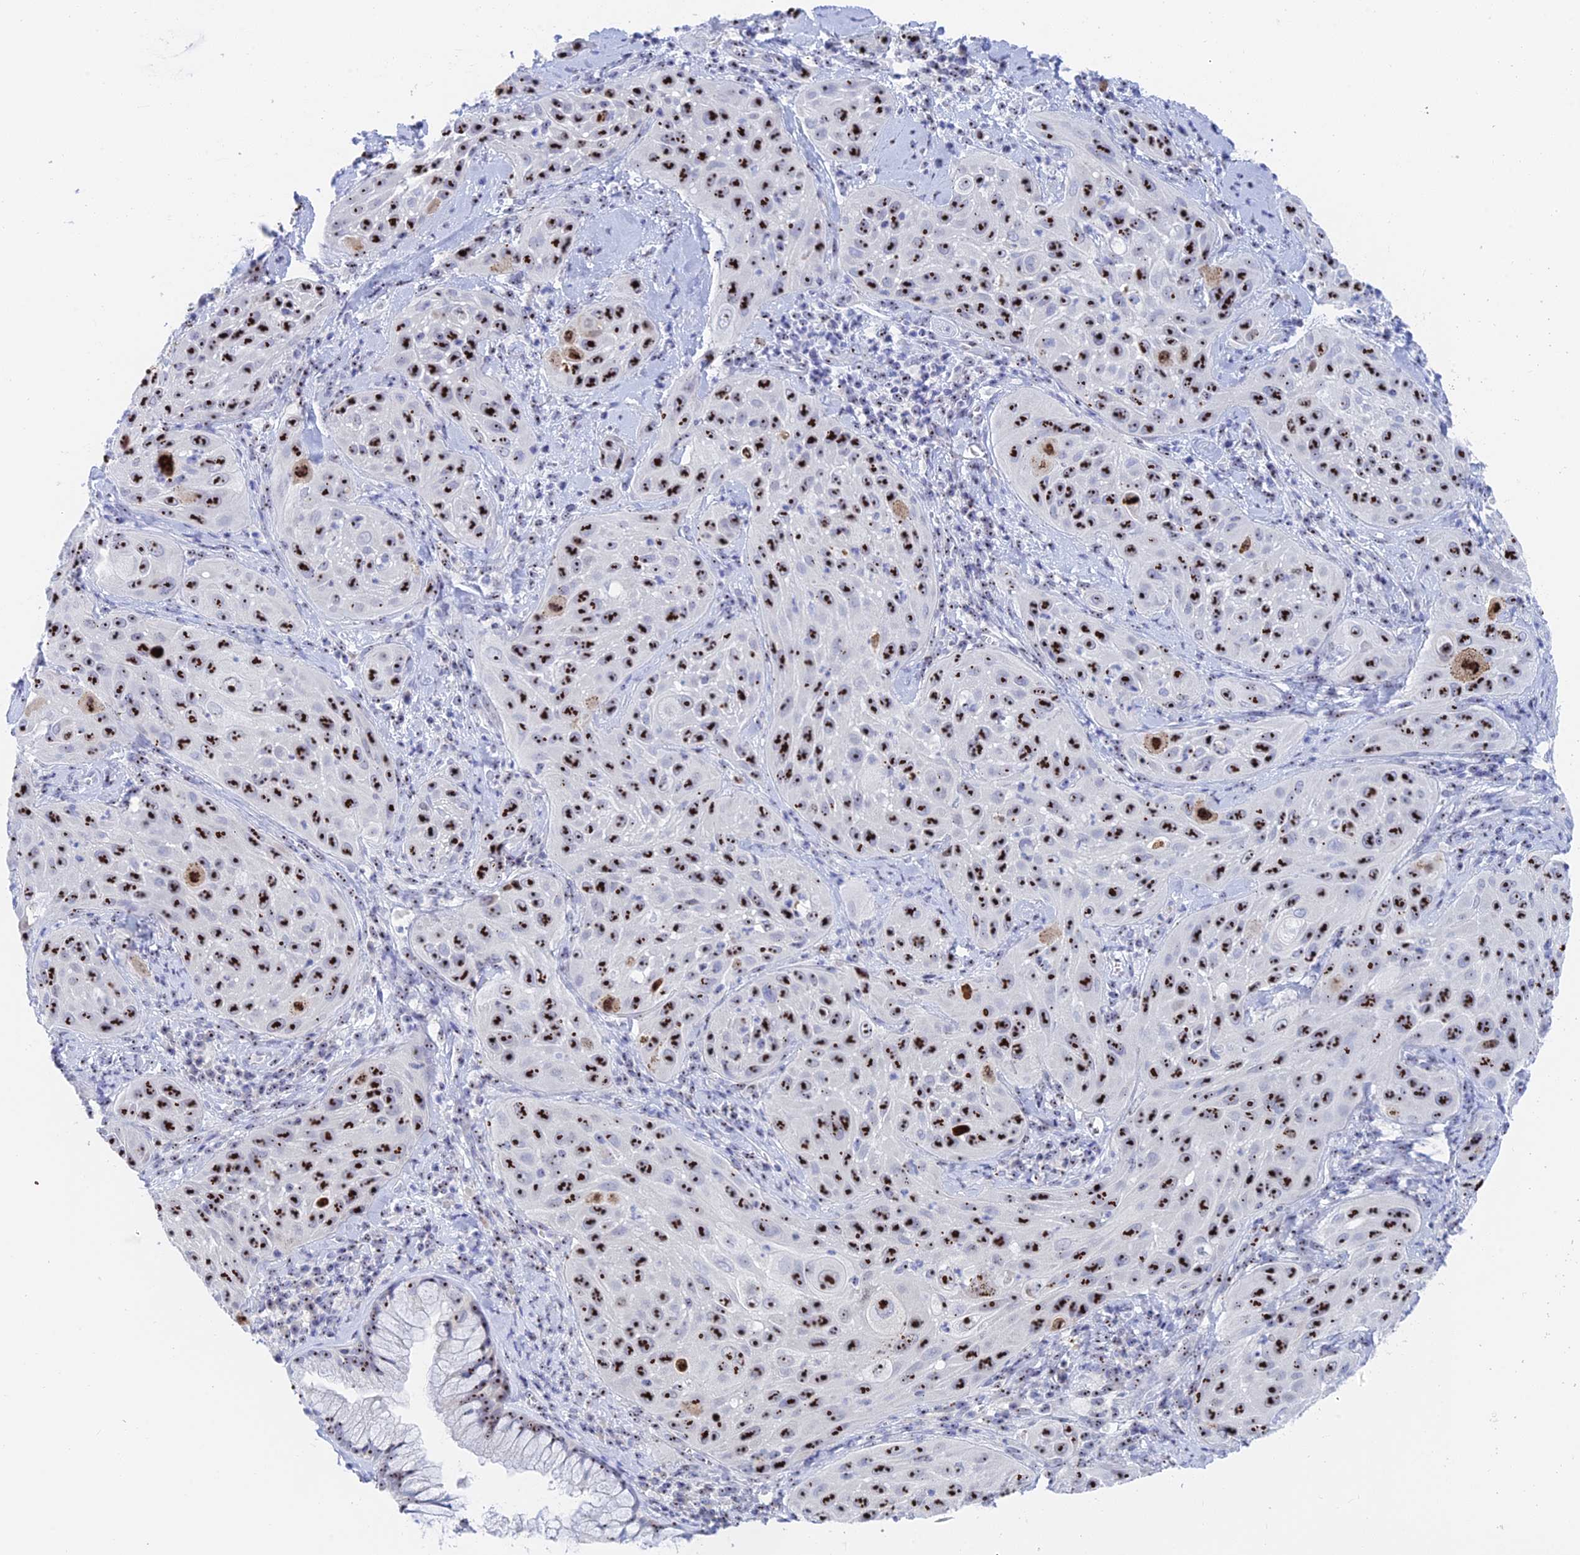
{"staining": {"intensity": "strong", "quantity": ">75%", "location": "nuclear"}, "tissue": "cervical cancer", "cell_type": "Tumor cells", "image_type": "cancer", "snomed": [{"axis": "morphology", "description": "Squamous cell carcinoma, NOS"}, {"axis": "topography", "description": "Cervix"}], "caption": "A brown stain labels strong nuclear positivity of a protein in human cervical cancer (squamous cell carcinoma) tumor cells. The staining is performed using DAB (3,3'-diaminobenzidine) brown chromogen to label protein expression. The nuclei are counter-stained blue using hematoxylin.", "gene": "RSL1D1", "patient": {"sex": "female", "age": 42}}